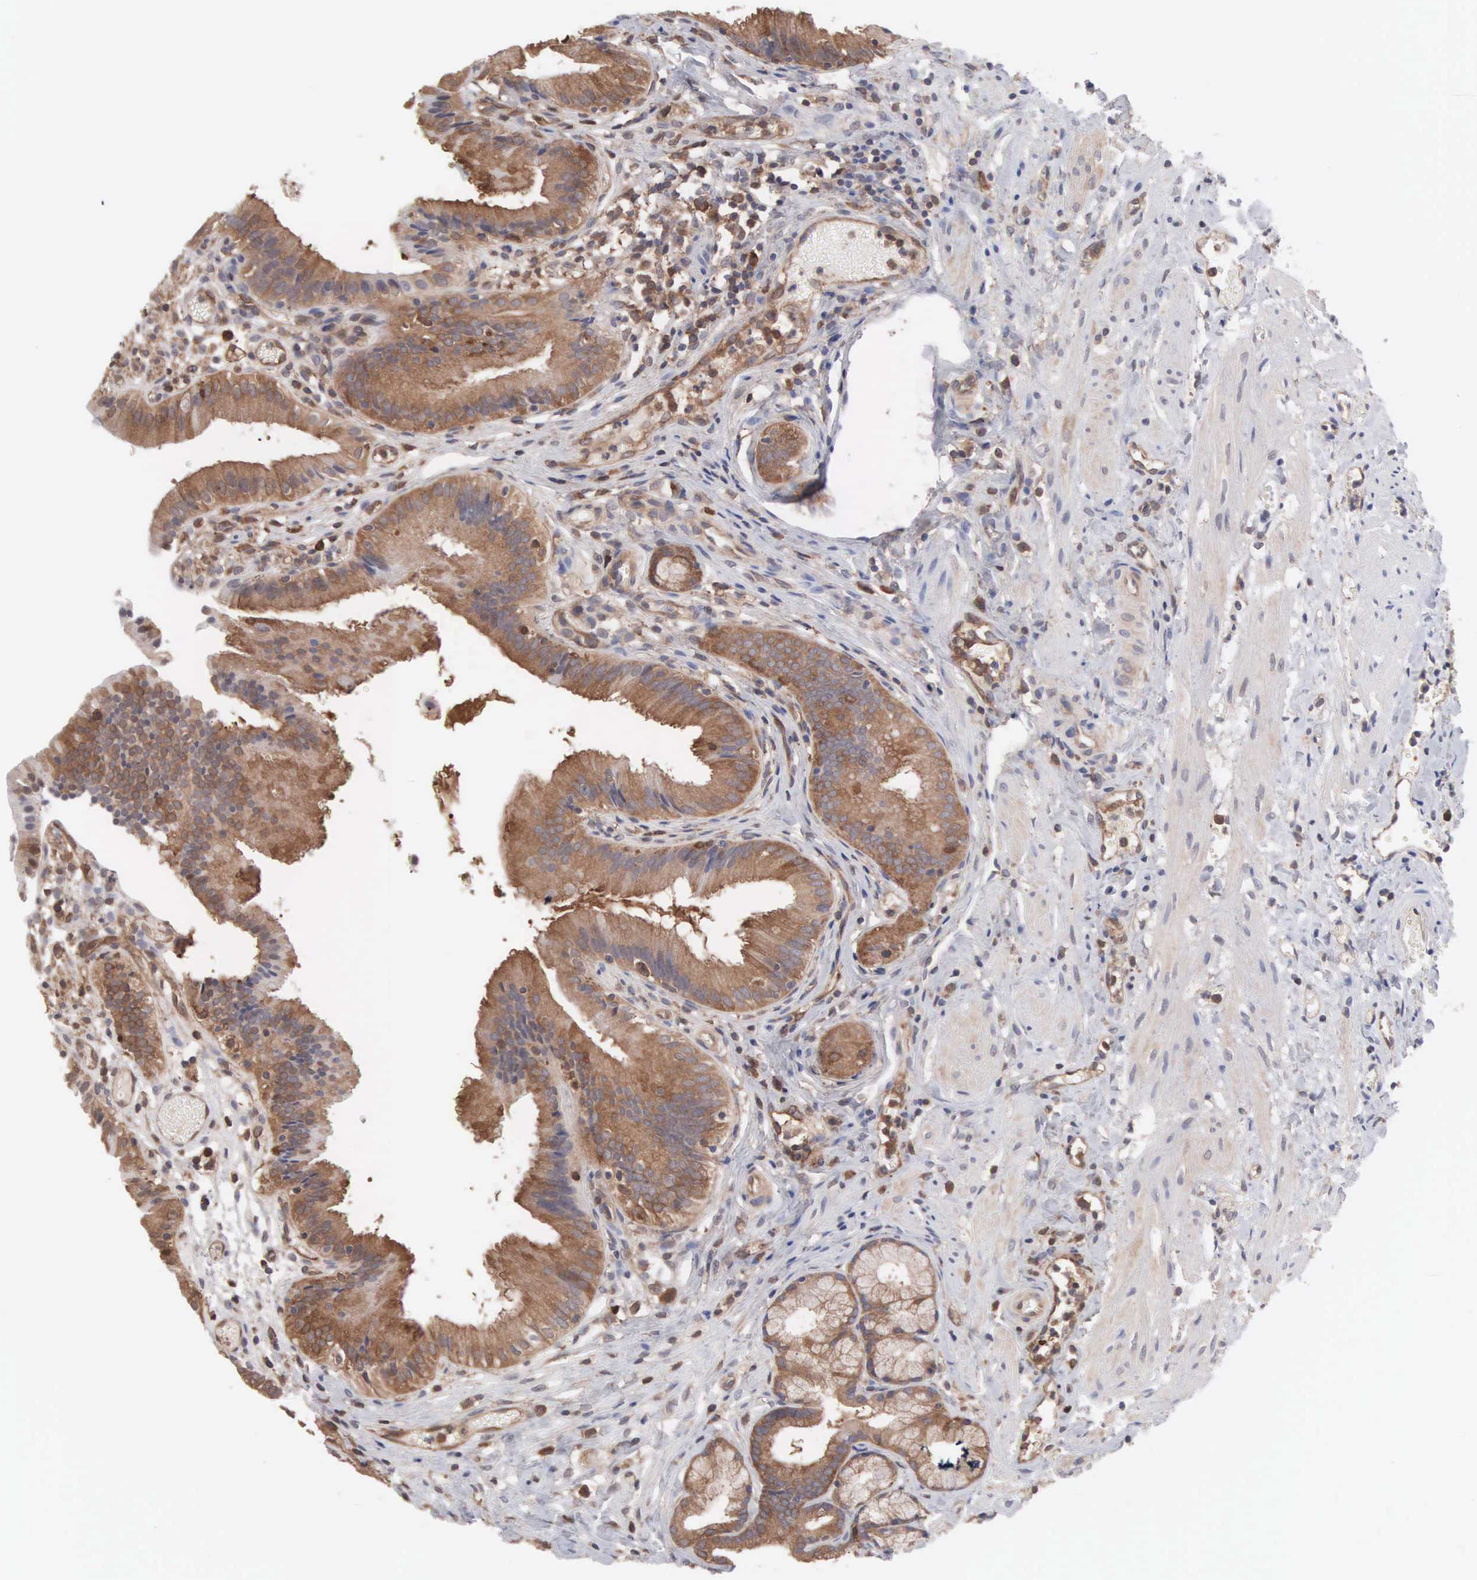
{"staining": {"intensity": "strong", "quantity": ">75%", "location": "cytoplasmic/membranous"}, "tissue": "gallbladder", "cell_type": "Glandular cells", "image_type": "normal", "snomed": [{"axis": "morphology", "description": "Normal tissue, NOS"}, {"axis": "topography", "description": "Gallbladder"}], "caption": "DAB (3,3'-diaminobenzidine) immunohistochemical staining of benign human gallbladder reveals strong cytoplasmic/membranous protein staining in about >75% of glandular cells.", "gene": "MTHFD1", "patient": {"sex": "male", "age": 28}}